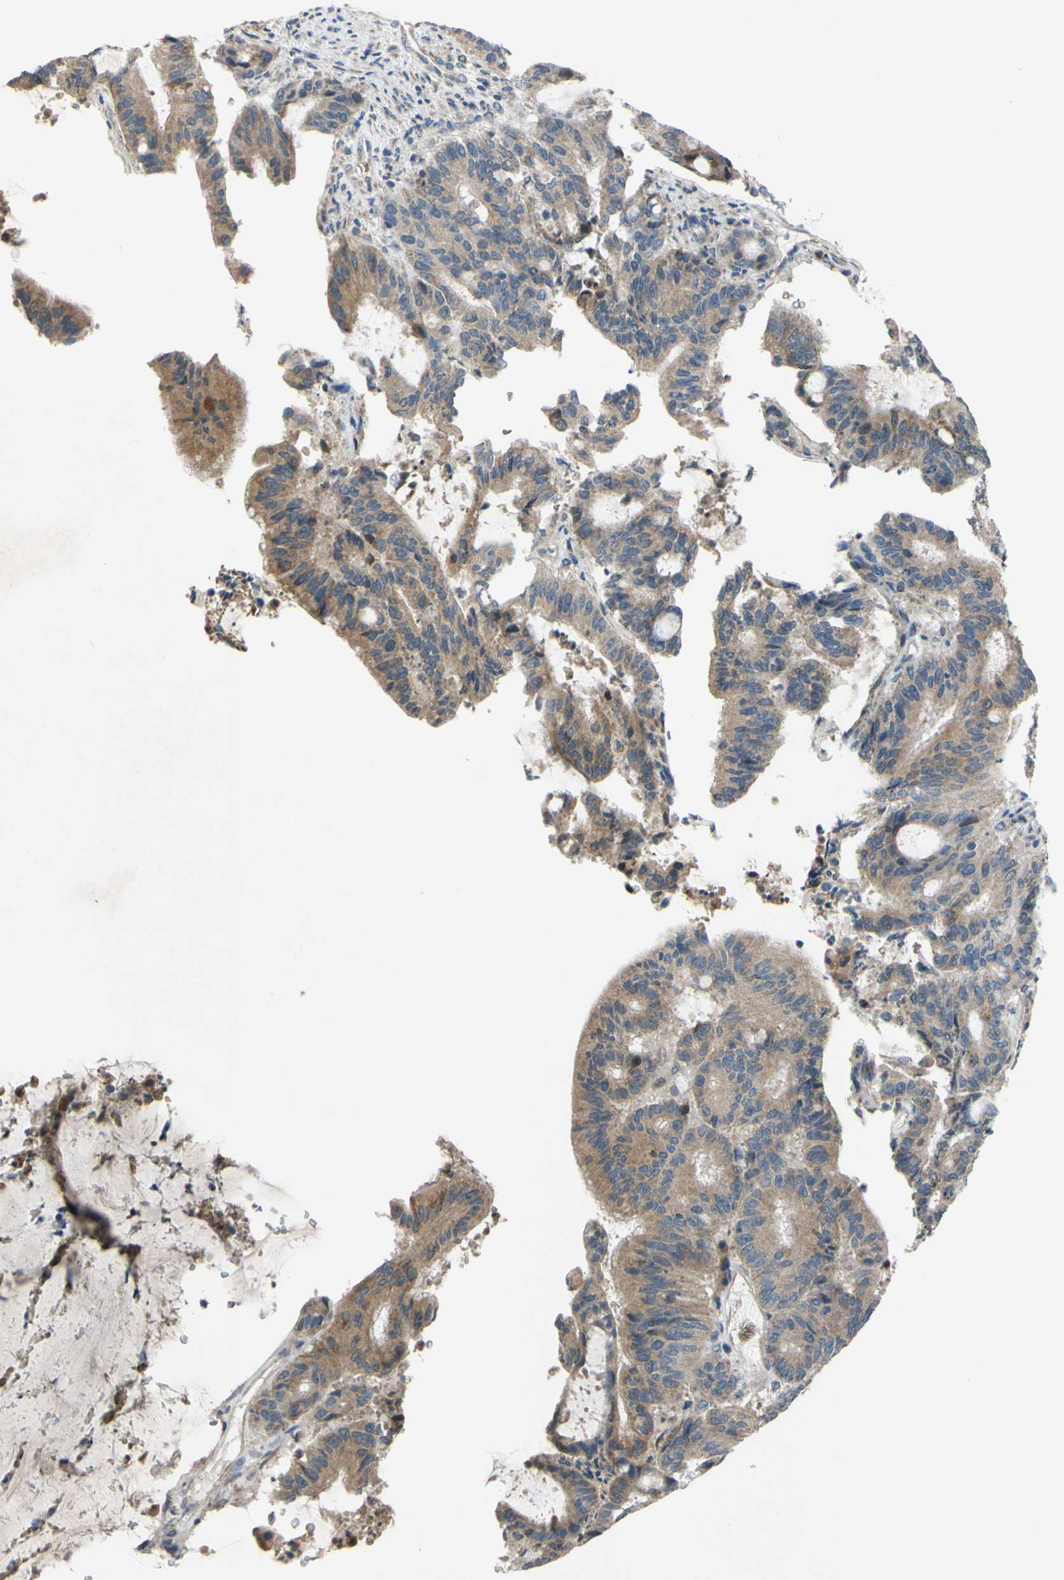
{"staining": {"intensity": "moderate", "quantity": ">75%", "location": "cytoplasmic/membranous"}, "tissue": "liver cancer", "cell_type": "Tumor cells", "image_type": "cancer", "snomed": [{"axis": "morphology", "description": "Cholangiocarcinoma"}, {"axis": "topography", "description": "Liver"}], "caption": "Cholangiocarcinoma (liver) stained for a protein (brown) reveals moderate cytoplasmic/membranous positive expression in approximately >75% of tumor cells.", "gene": "ADD2", "patient": {"sex": "female", "age": 73}}